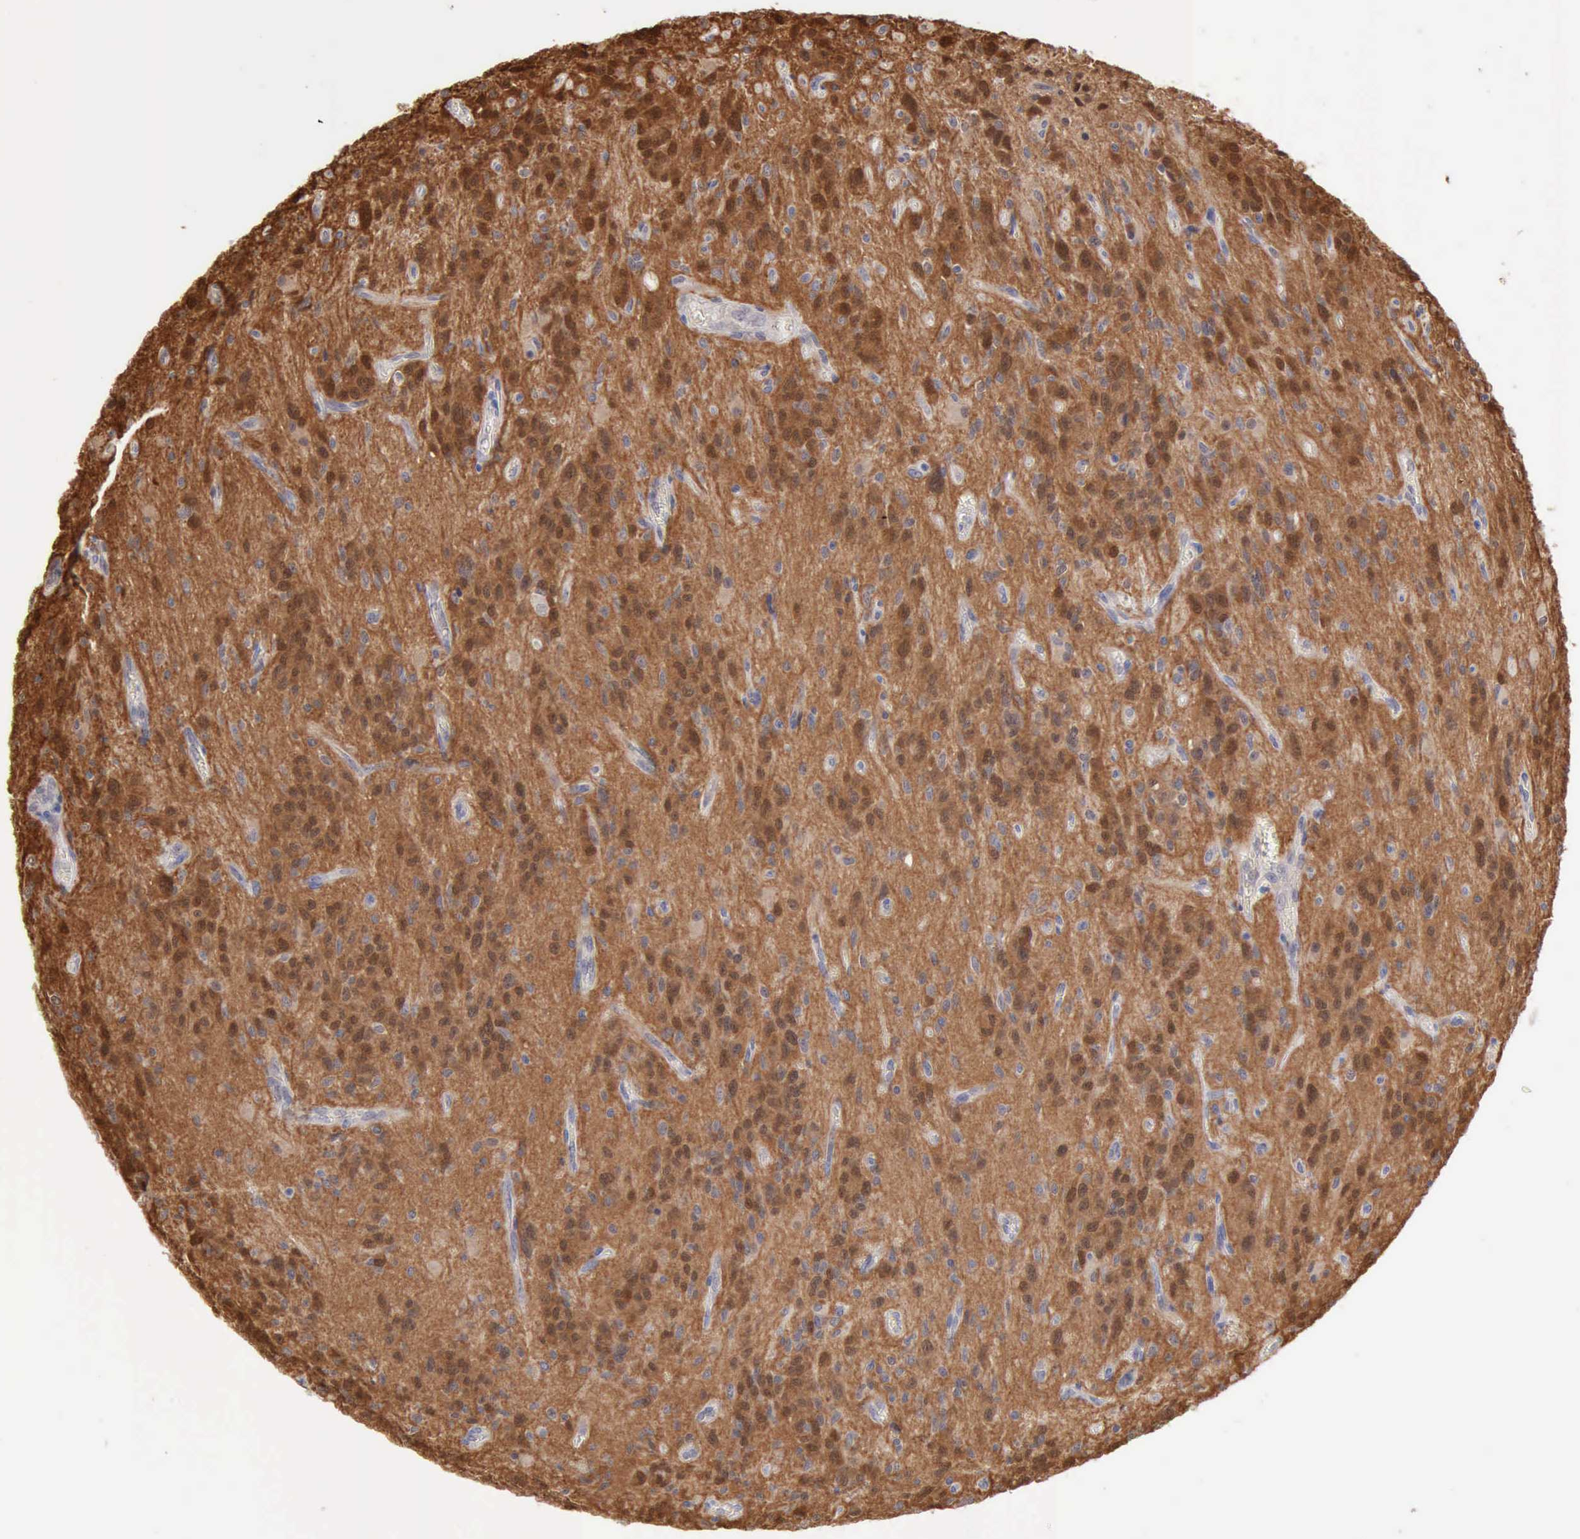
{"staining": {"intensity": "strong", "quantity": ">75%", "location": "cytoplasmic/membranous,nuclear"}, "tissue": "glioma", "cell_type": "Tumor cells", "image_type": "cancer", "snomed": [{"axis": "morphology", "description": "Glioma, malignant, Low grade"}, {"axis": "topography", "description": "Brain"}], "caption": "Human malignant low-grade glioma stained with a protein marker reveals strong staining in tumor cells.", "gene": "PTGR2", "patient": {"sex": "female", "age": 15}}